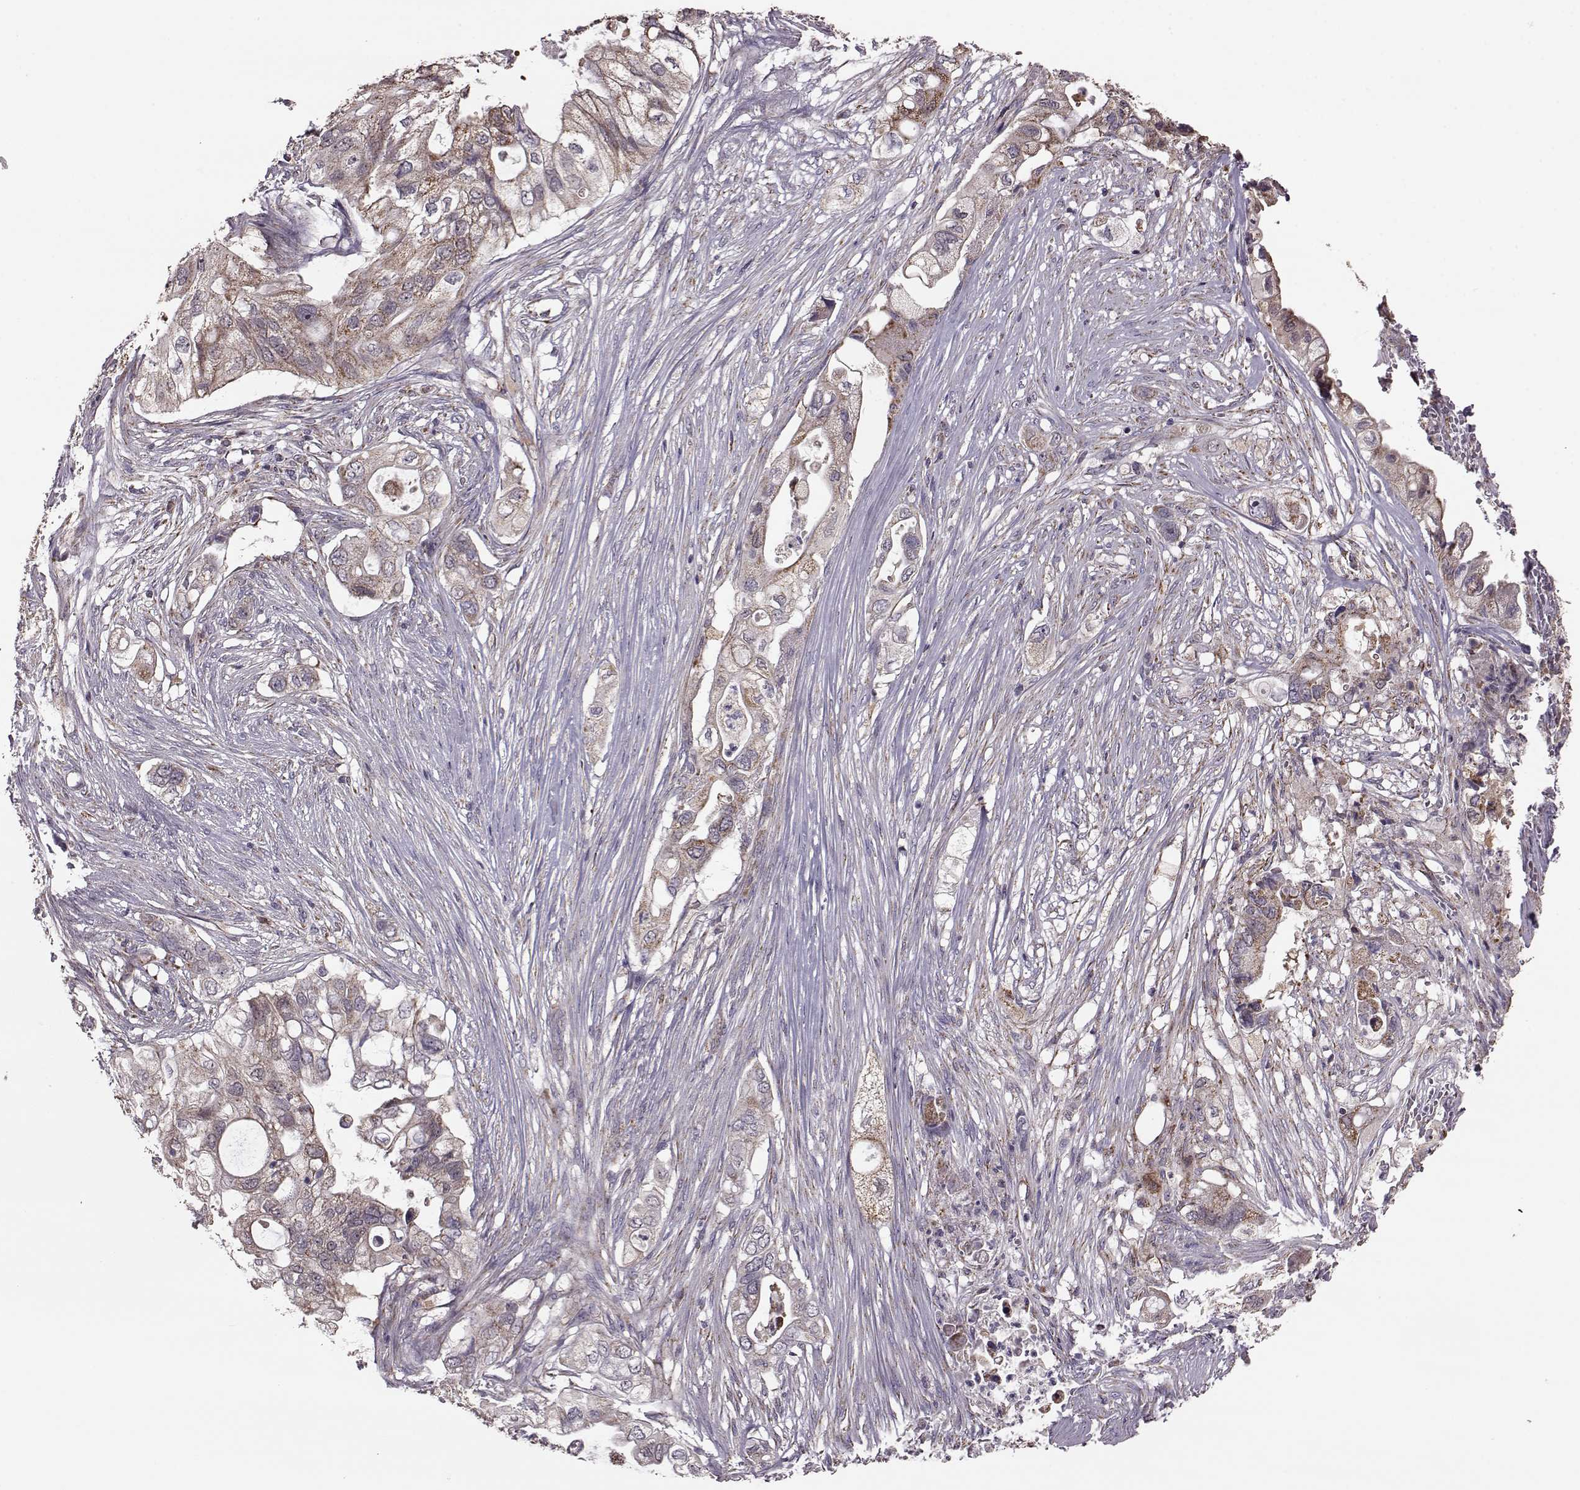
{"staining": {"intensity": "moderate", "quantity": ">75%", "location": "cytoplasmic/membranous"}, "tissue": "pancreatic cancer", "cell_type": "Tumor cells", "image_type": "cancer", "snomed": [{"axis": "morphology", "description": "Adenocarcinoma, NOS"}, {"axis": "topography", "description": "Pancreas"}], "caption": "The image exhibits immunohistochemical staining of adenocarcinoma (pancreatic). There is moderate cytoplasmic/membranous staining is appreciated in about >75% of tumor cells. The staining was performed using DAB, with brown indicating positive protein expression. Nuclei are stained blue with hematoxylin.", "gene": "PUDP", "patient": {"sex": "female", "age": 72}}